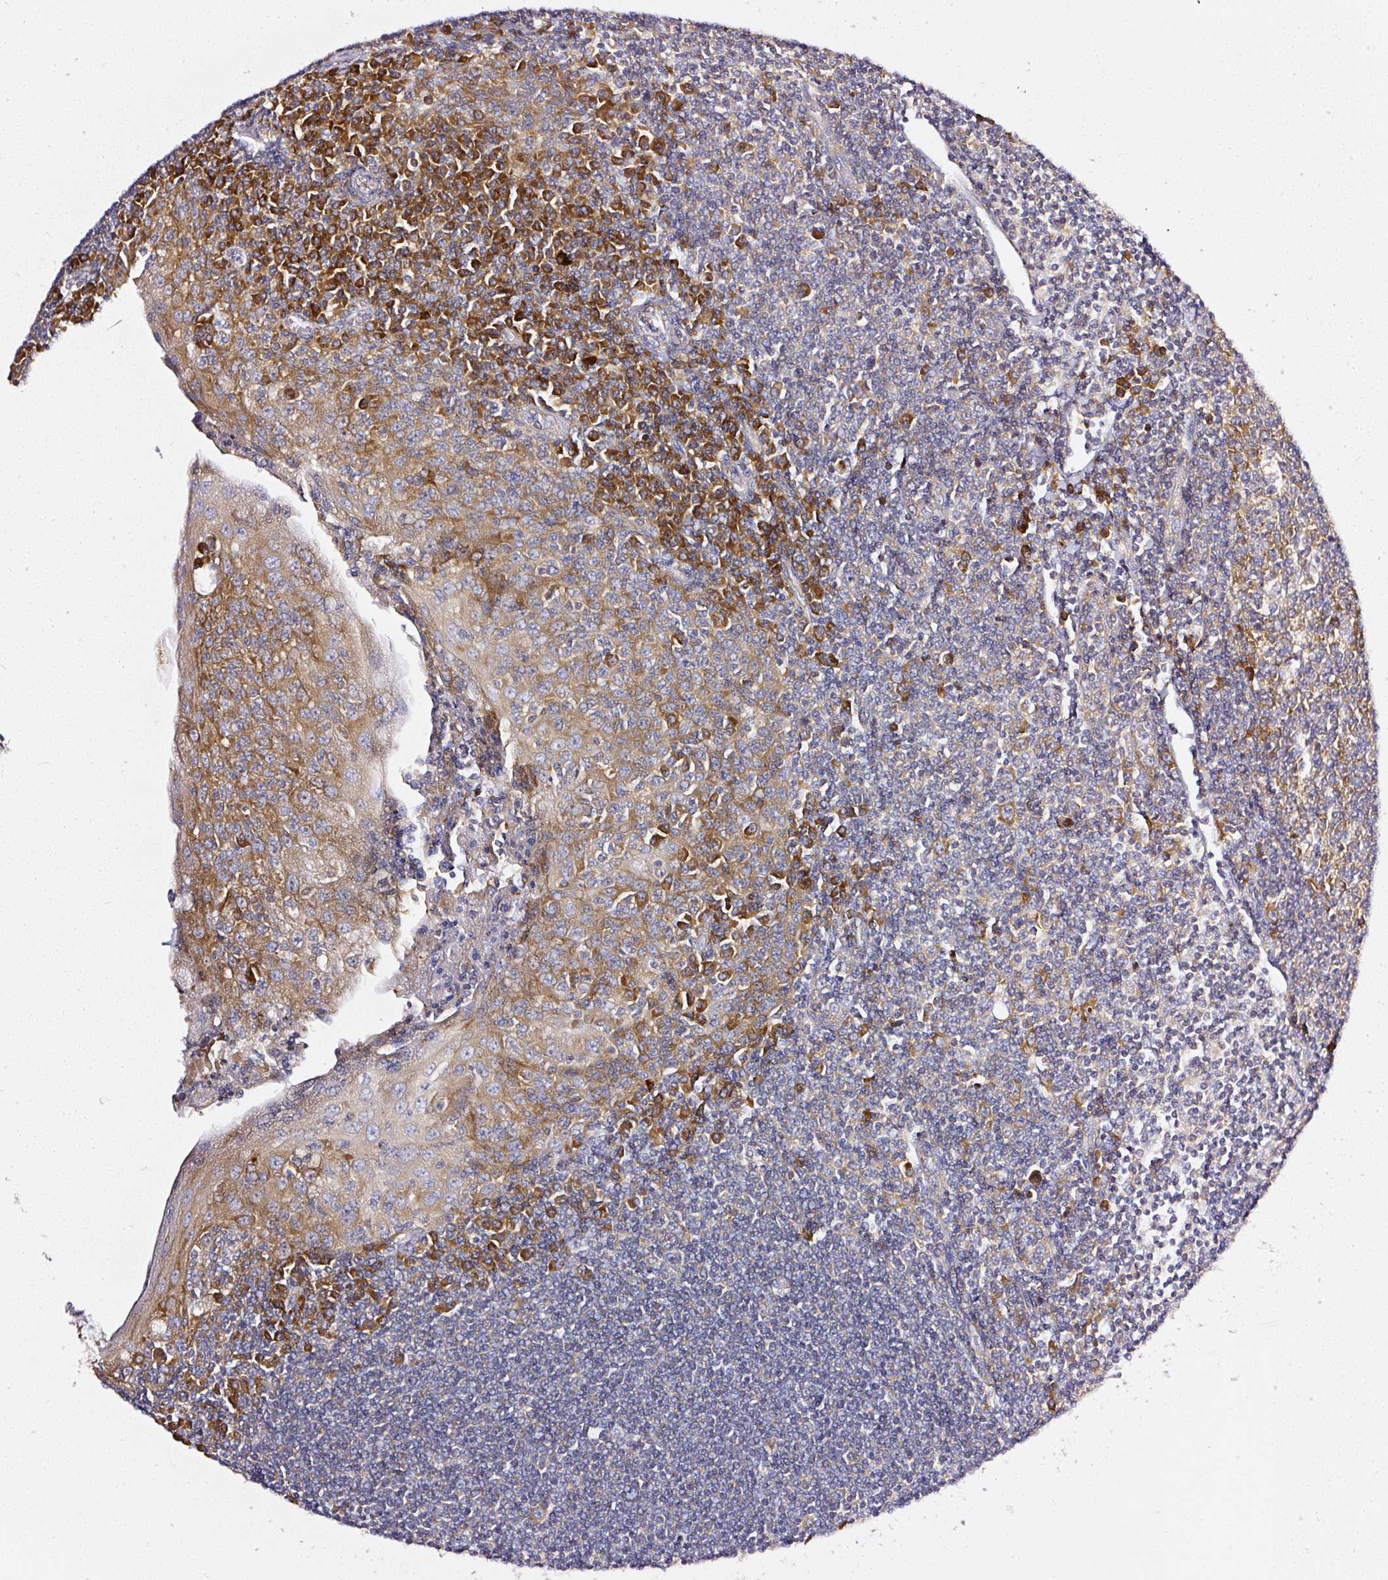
{"staining": {"intensity": "moderate", "quantity": "<25%", "location": "cytoplasmic/membranous"}, "tissue": "tonsil", "cell_type": "Germinal center cells", "image_type": "normal", "snomed": [{"axis": "morphology", "description": "Normal tissue, NOS"}, {"axis": "topography", "description": "Tonsil"}], "caption": "Immunohistochemical staining of normal human tonsil demonstrates moderate cytoplasmic/membranous protein staining in approximately <25% of germinal center cells. The protein of interest is stained brown, and the nuclei are stained in blue (DAB (3,3'-diaminobenzidine) IHC with brightfield microscopy, high magnification).", "gene": "RPL10A", "patient": {"sex": "male", "age": 27}}